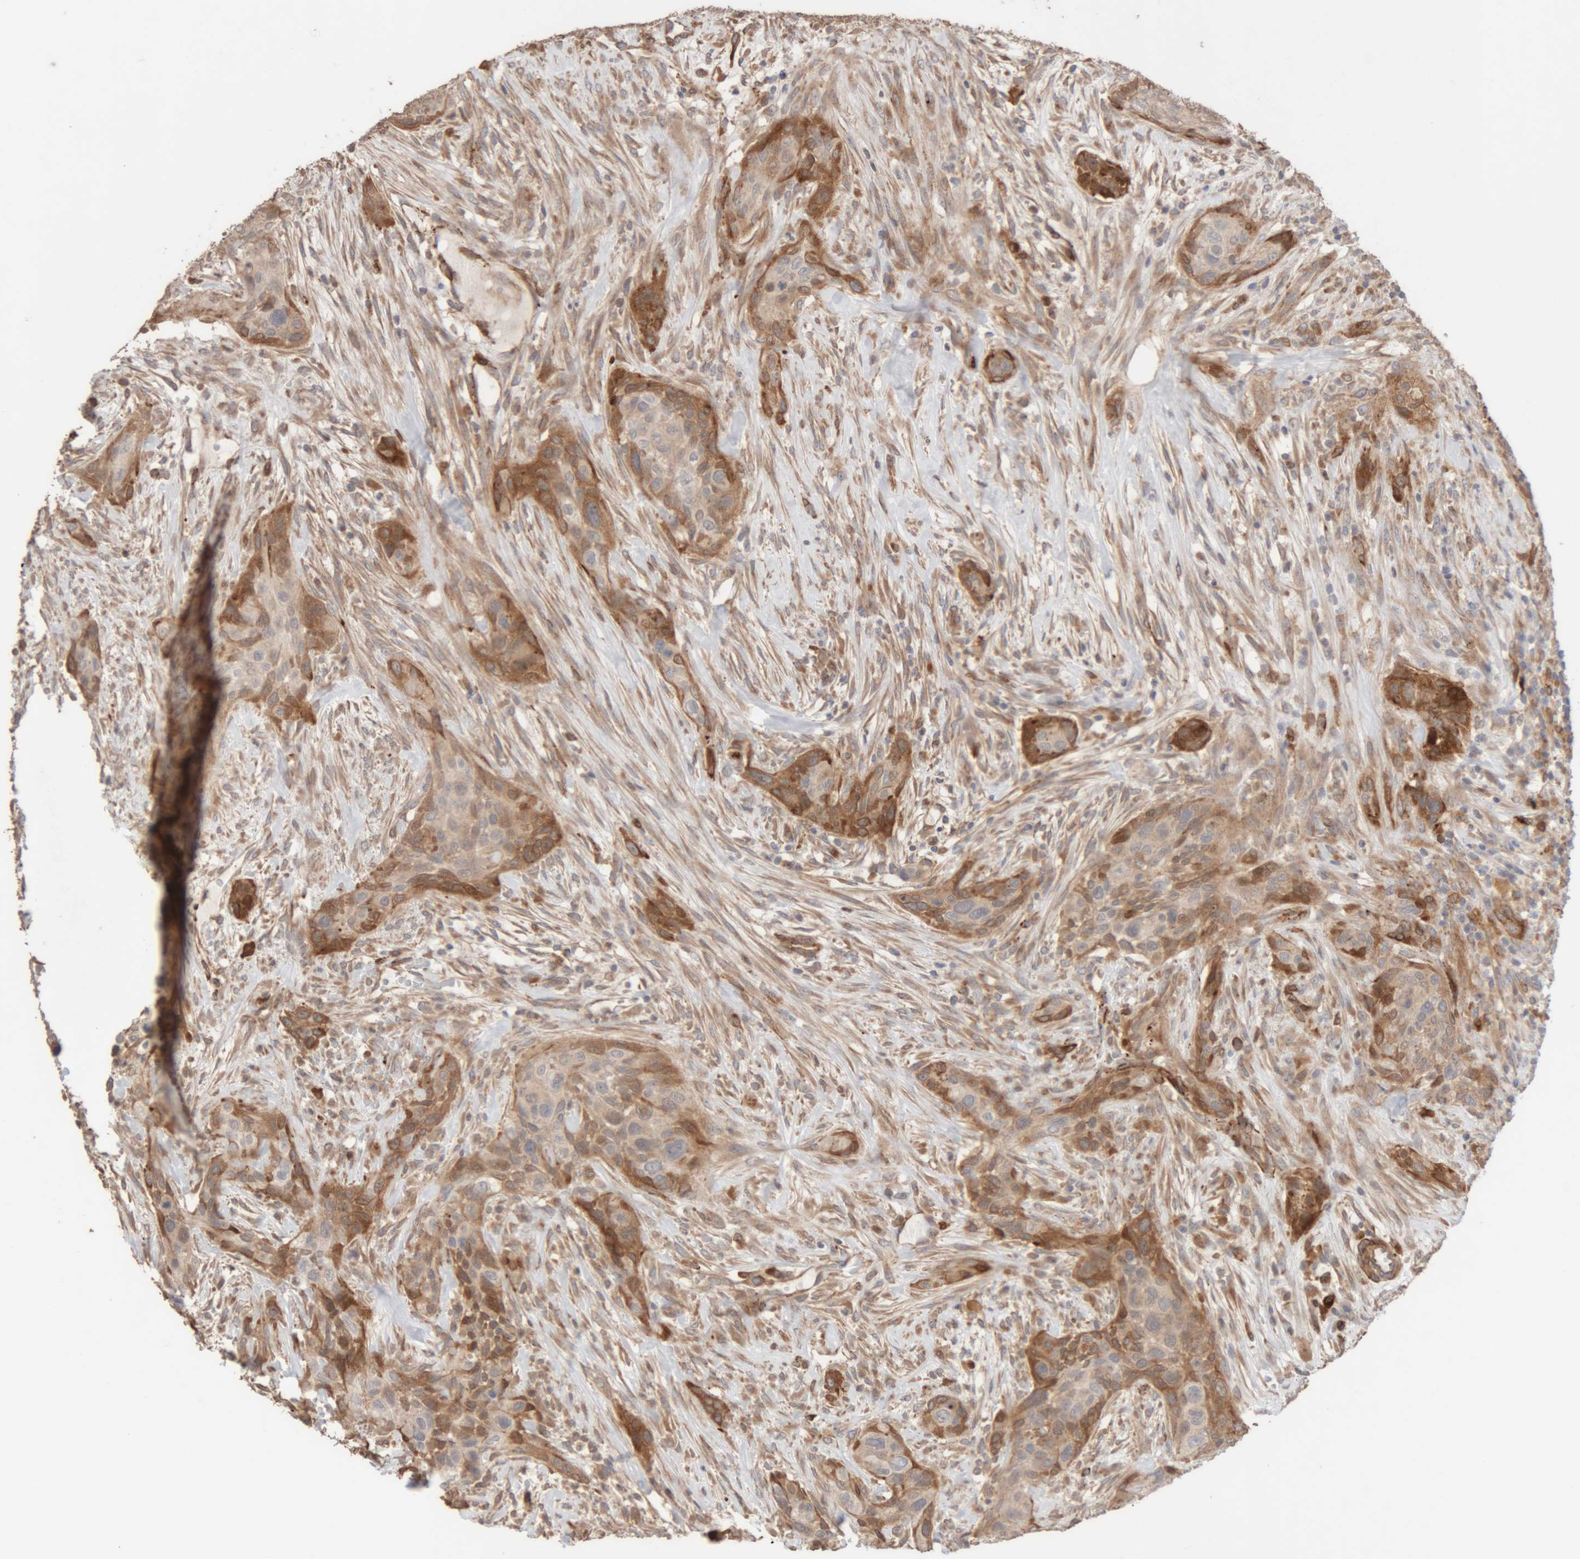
{"staining": {"intensity": "moderate", "quantity": "25%-75%", "location": "cytoplasmic/membranous"}, "tissue": "urothelial cancer", "cell_type": "Tumor cells", "image_type": "cancer", "snomed": [{"axis": "morphology", "description": "Urothelial carcinoma, High grade"}, {"axis": "topography", "description": "Urinary bladder"}], "caption": "Tumor cells demonstrate medium levels of moderate cytoplasmic/membranous positivity in about 25%-75% of cells in urothelial cancer. (IHC, brightfield microscopy, high magnification).", "gene": "RAB32", "patient": {"sex": "male", "age": 35}}